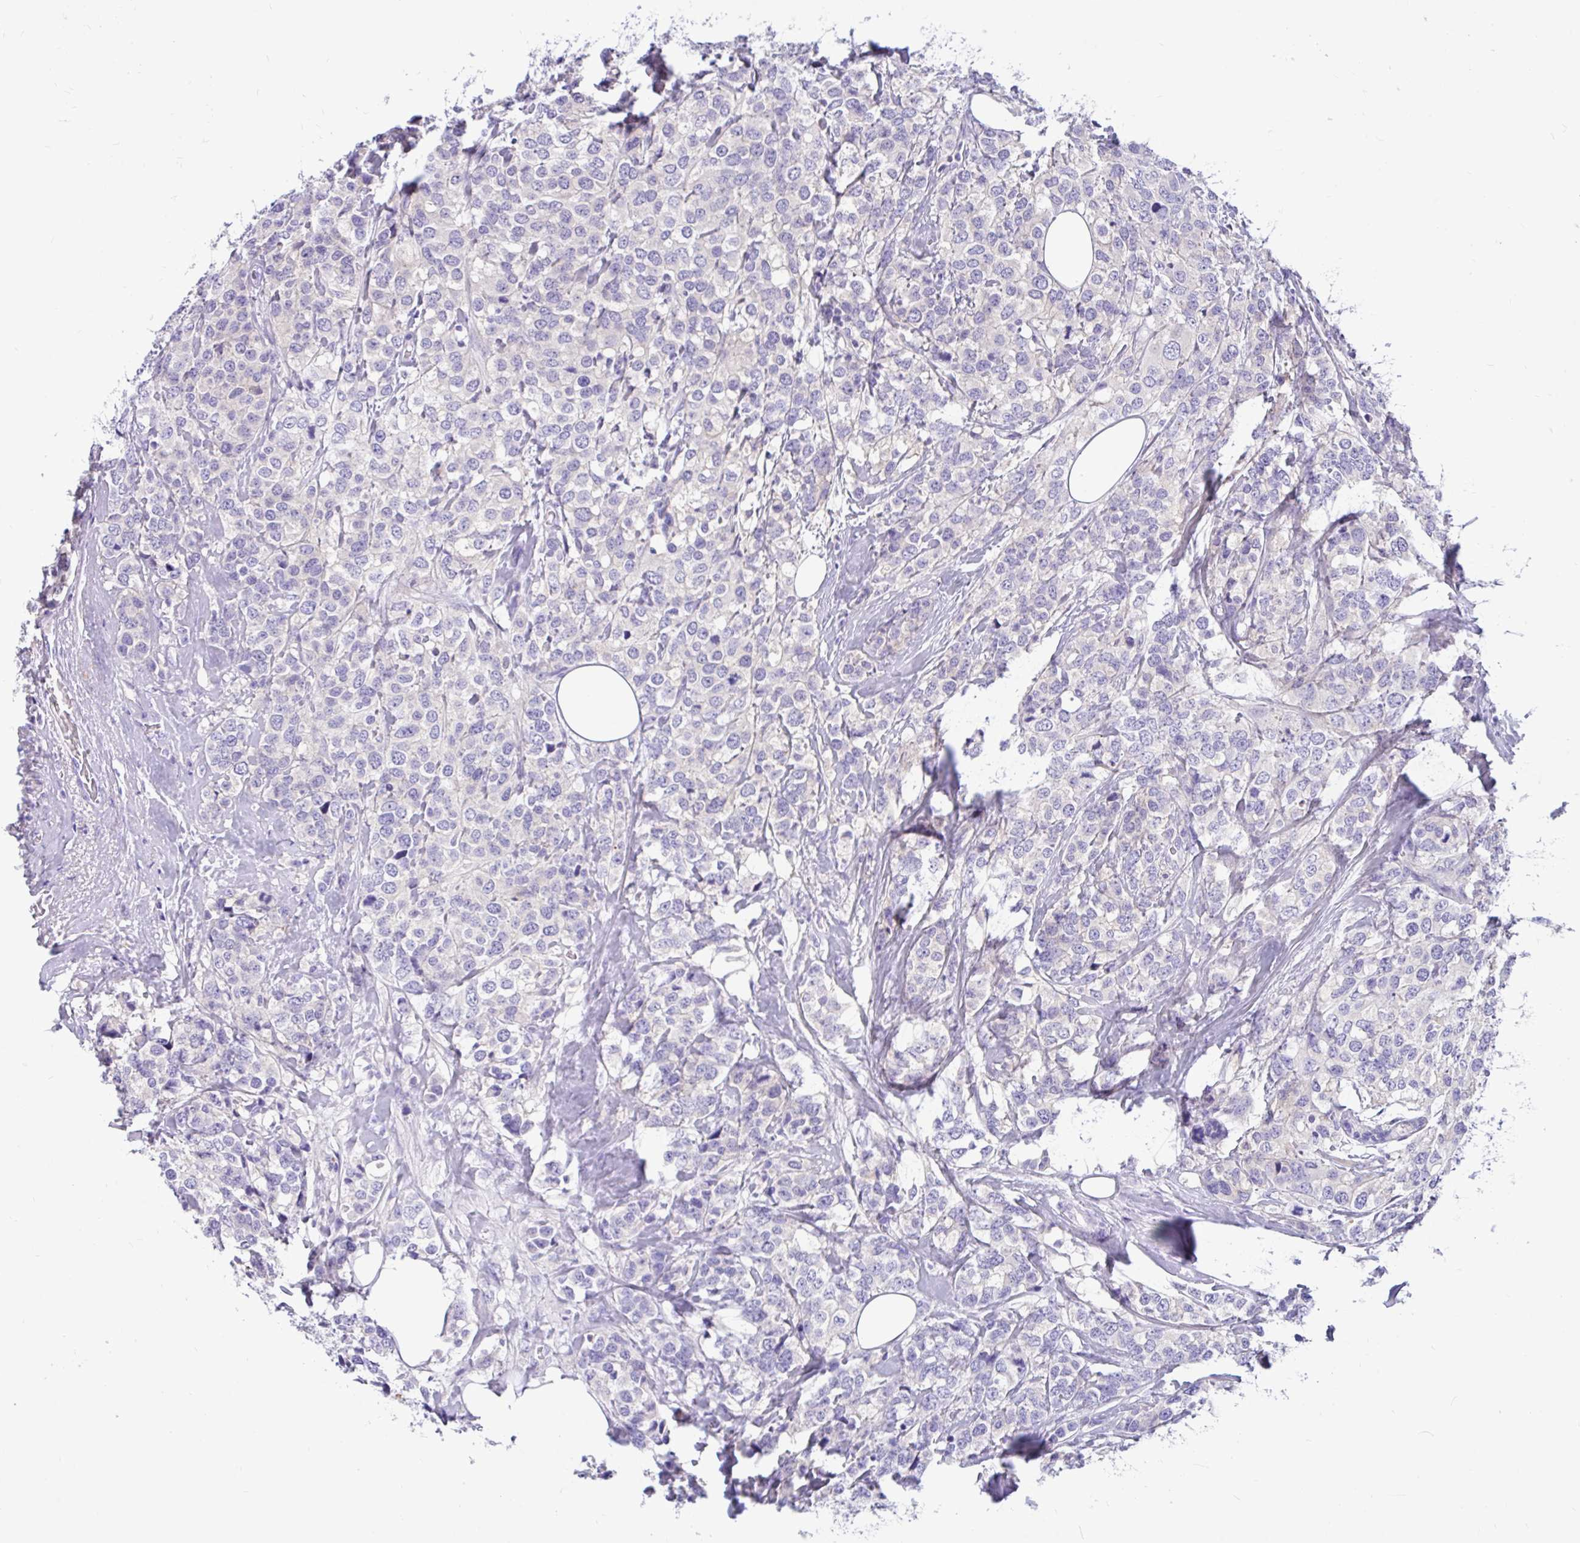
{"staining": {"intensity": "negative", "quantity": "none", "location": "none"}, "tissue": "breast cancer", "cell_type": "Tumor cells", "image_type": "cancer", "snomed": [{"axis": "morphology", "description": "Lobular carcinoma"}, {"axis": "topography", "description": "Breast"}], "caption": "Breast lobular carcinoma stained for a protein using IHC shows no staining tumor cells.", "gene": "KIAA2013", "patient": {"sex": "female", "age": 59}}